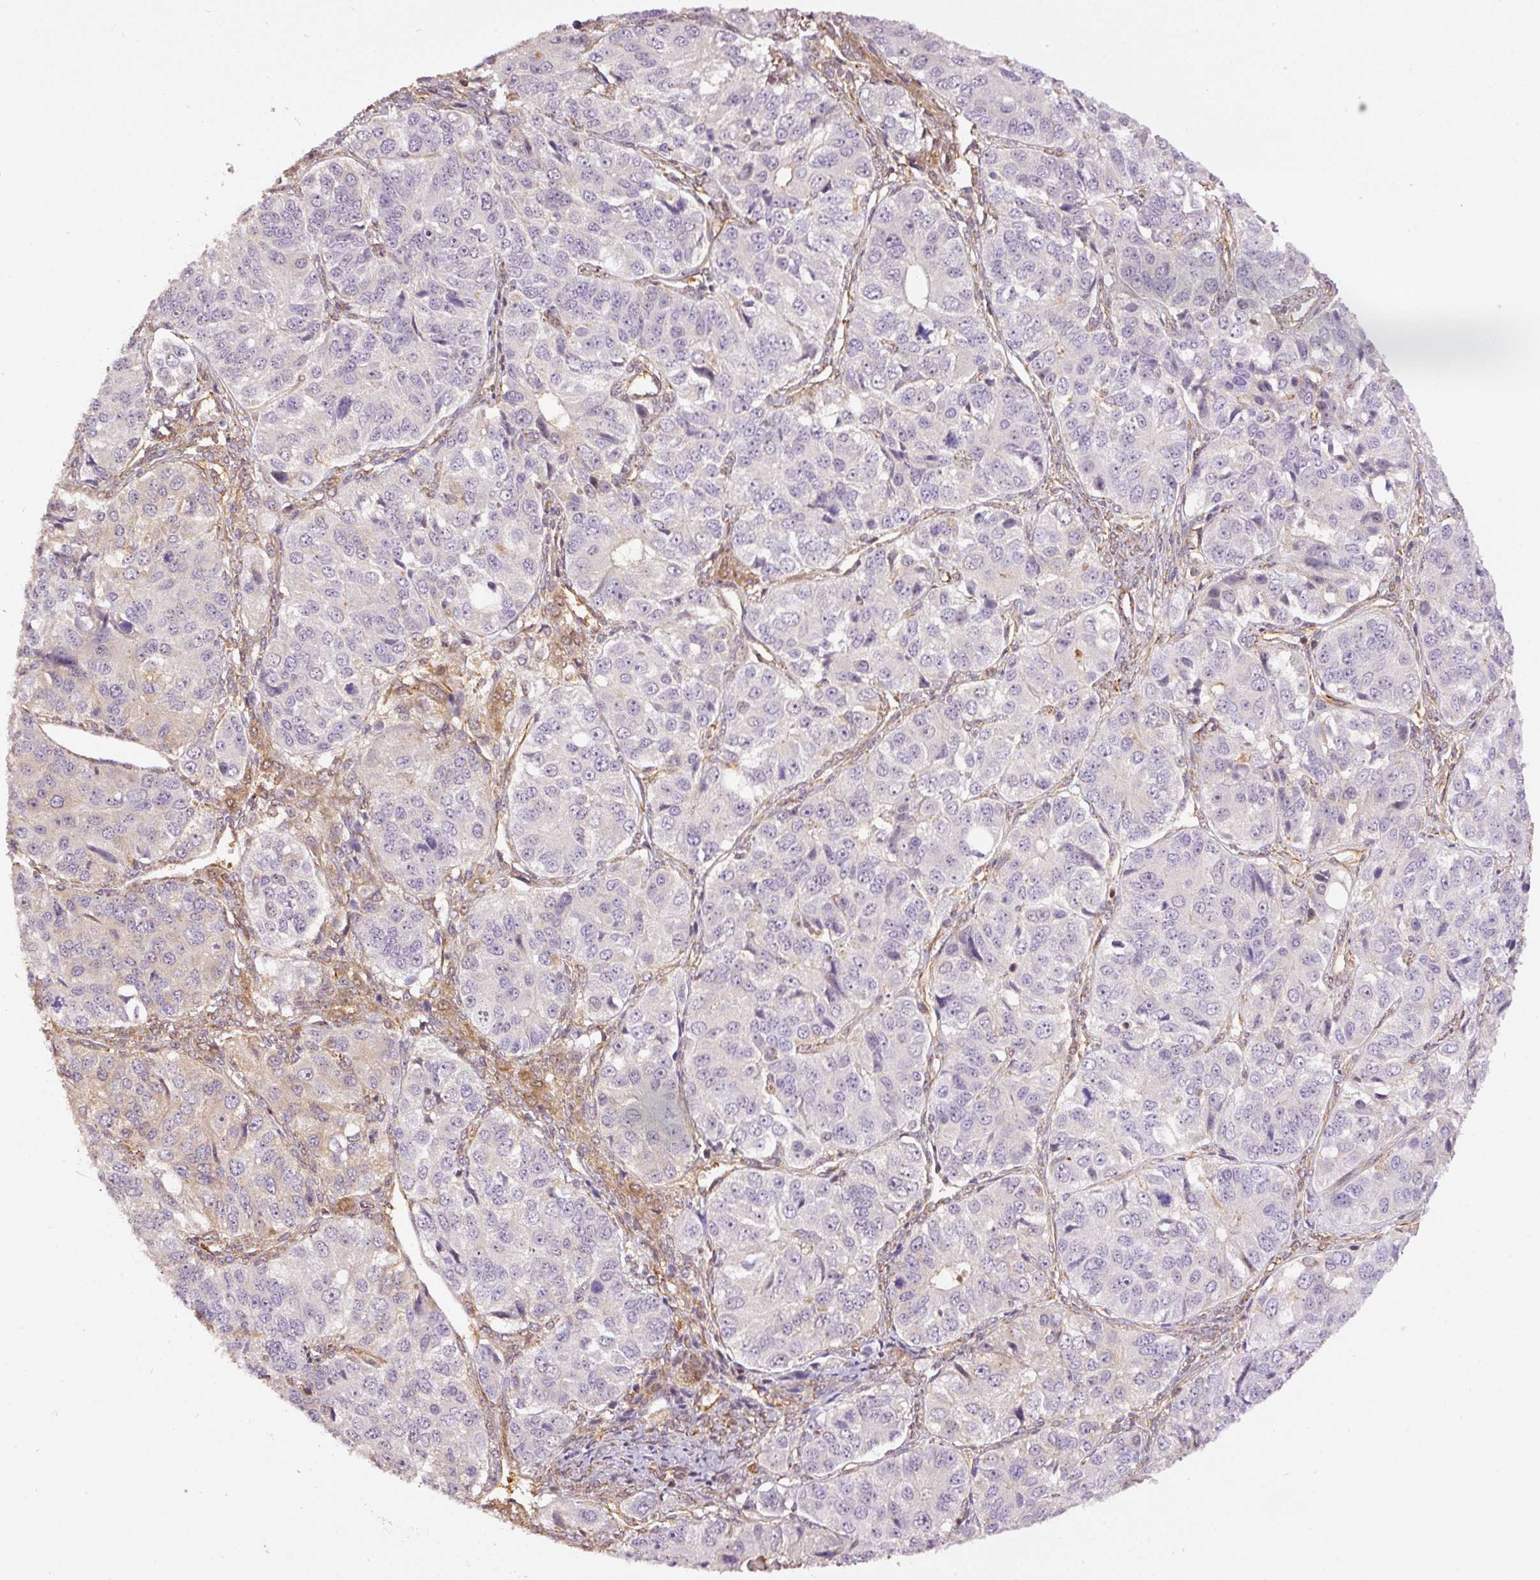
{"staining": {"intensity": "negative", "quantity": "none", "location": "none"}, "tissue": "ovarian cancer", "cell_type": "Tumor cells", "image_type": "cancer", "snomed": [{"axis": "morphology", "description": "Carcinoma, endometroid"}, {"axis": "topography", "description": "Ovary"}], "caption": "This is an IHC photomicrograph of human ovarian cancer. There is no staining in tumor cells.", "gene": "PCK2", "patient": {"sex": "female", "age": 51}}